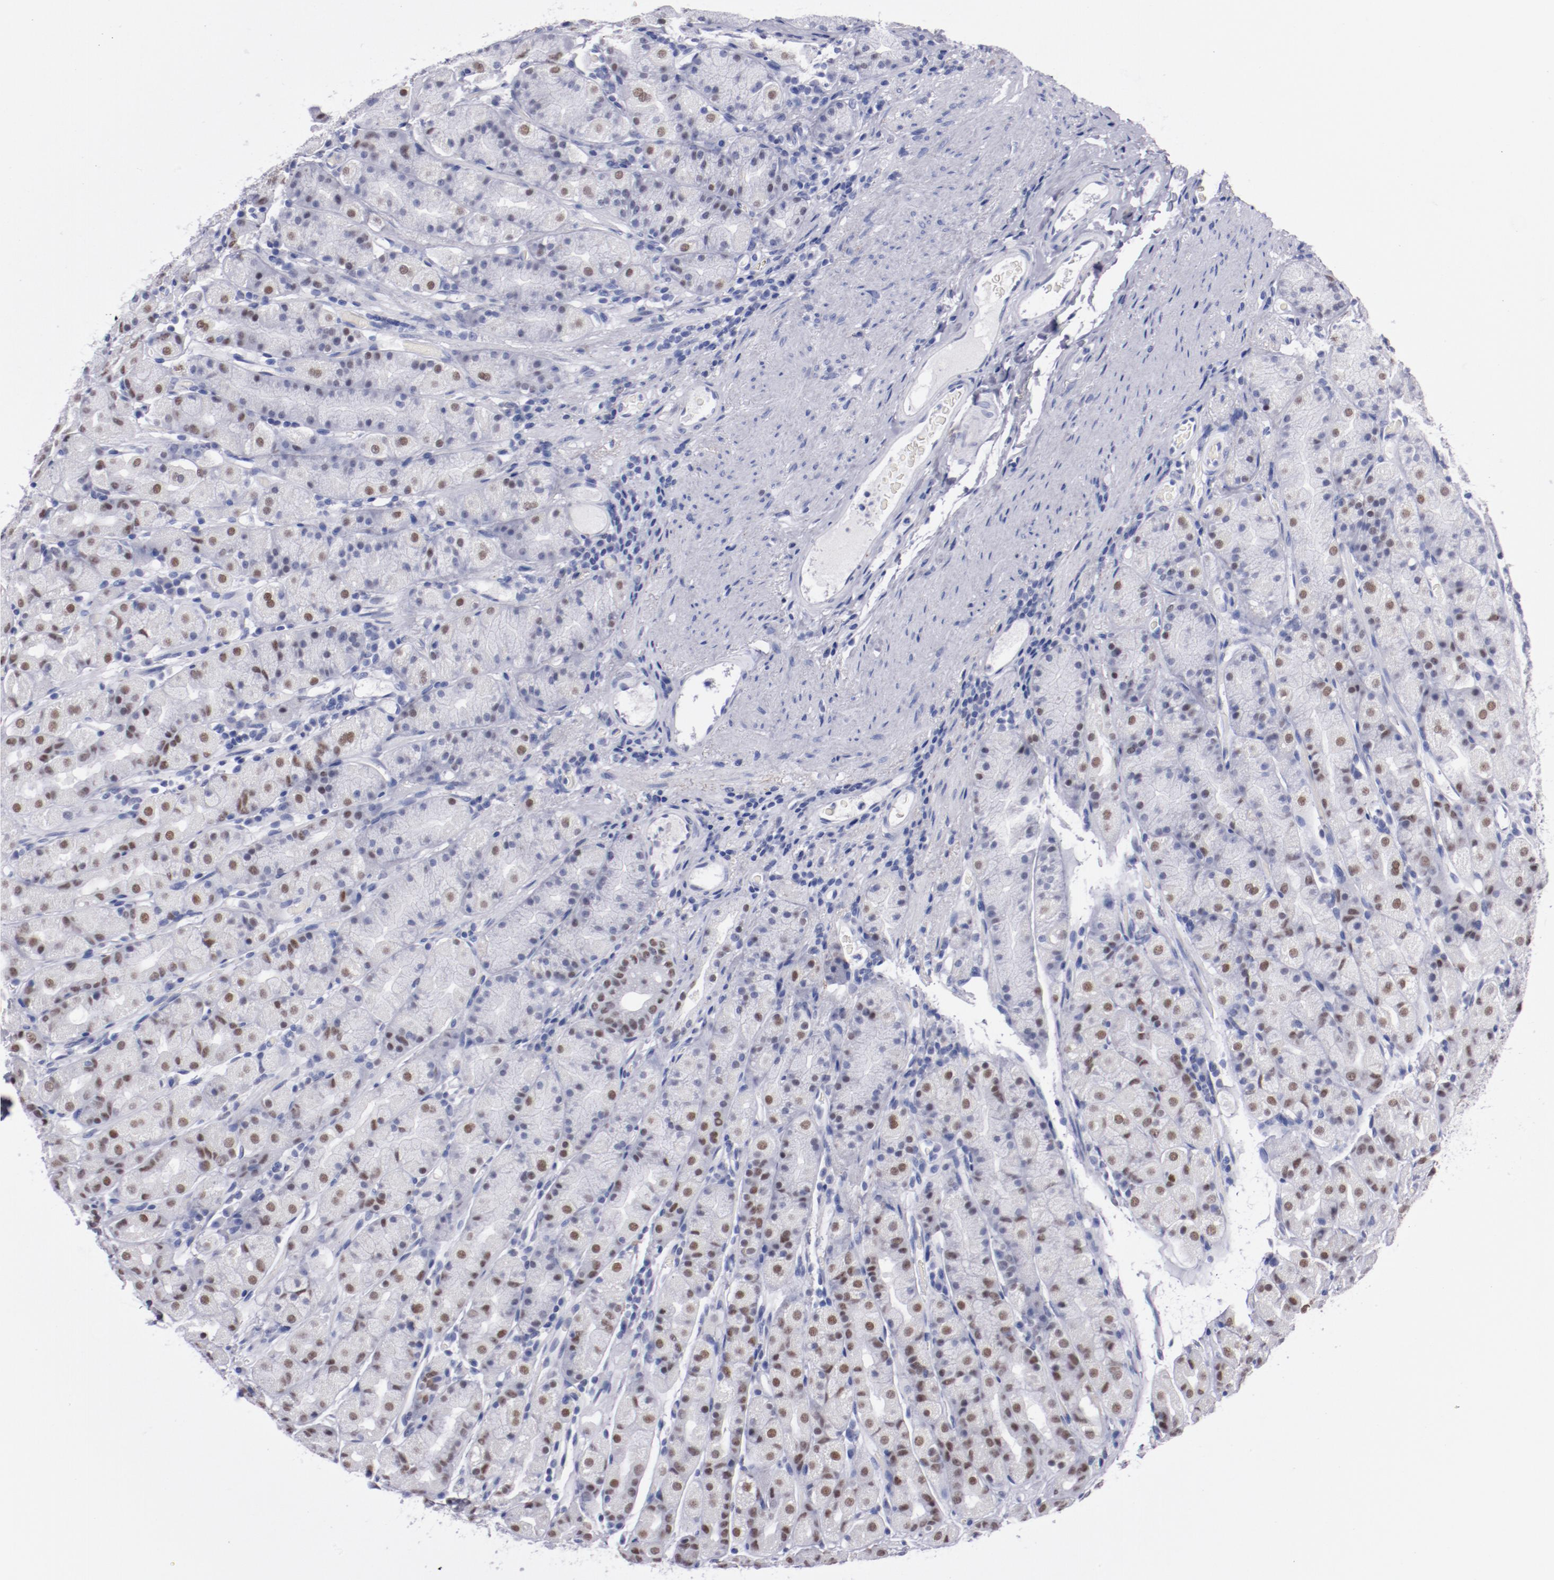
{"staining": {"intensity": "weak", "quantity": "25%-75%", "location": "nuclear"}, "tissue": "stomach", "cell_type": "Glandular cells", "image_type": "normal", "snomed": [{"axis": "morphology", "description": "Normal tissue, NOS"}, {"axis": "topography", "description": "Stomach, upper"}], "caption": "A high-resolution micrograph shows immunohistochemistry staining of unremarkable stomach, which demonstrates weak nuclear staining in approximately 25%-75% of glandular cells.", "gene": "HNF1B", "patient": {"sex": "male", "age": 68}}